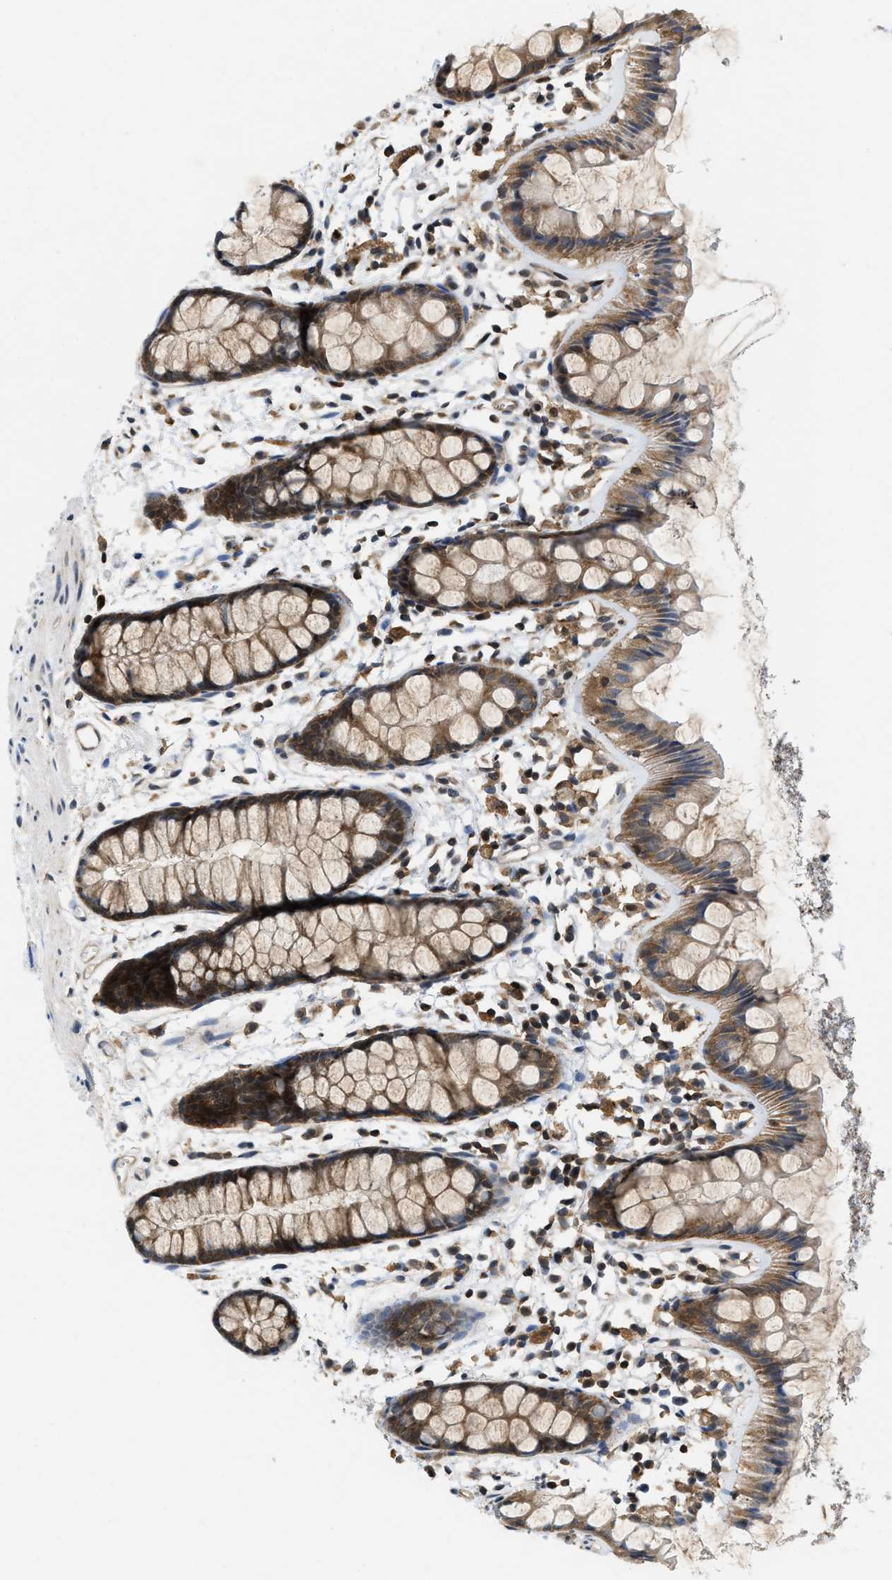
{"staining": {"intensity": "moderate", "quantity": ">75%", "location": "cytoplasmic/membranous,nuclear"}, "tissue": "rectum", "cell_type": "Glandular cells", "image_type": "normal", "snomed": [{"axis": "morphology", "description": "Normal tissue, NOS"}, {"axis": "topography", "description": "Rectum"}], "caption": "The image shows a brown stain indicating the presence of a protein in the cytoplasmic/membranous,nuclear of glandular cells in rectum. (DAB IHC with brightfield microscopy, high magnification).", "gene": "ATF7IP", "patient": {"sex": "female", "age": 66}}